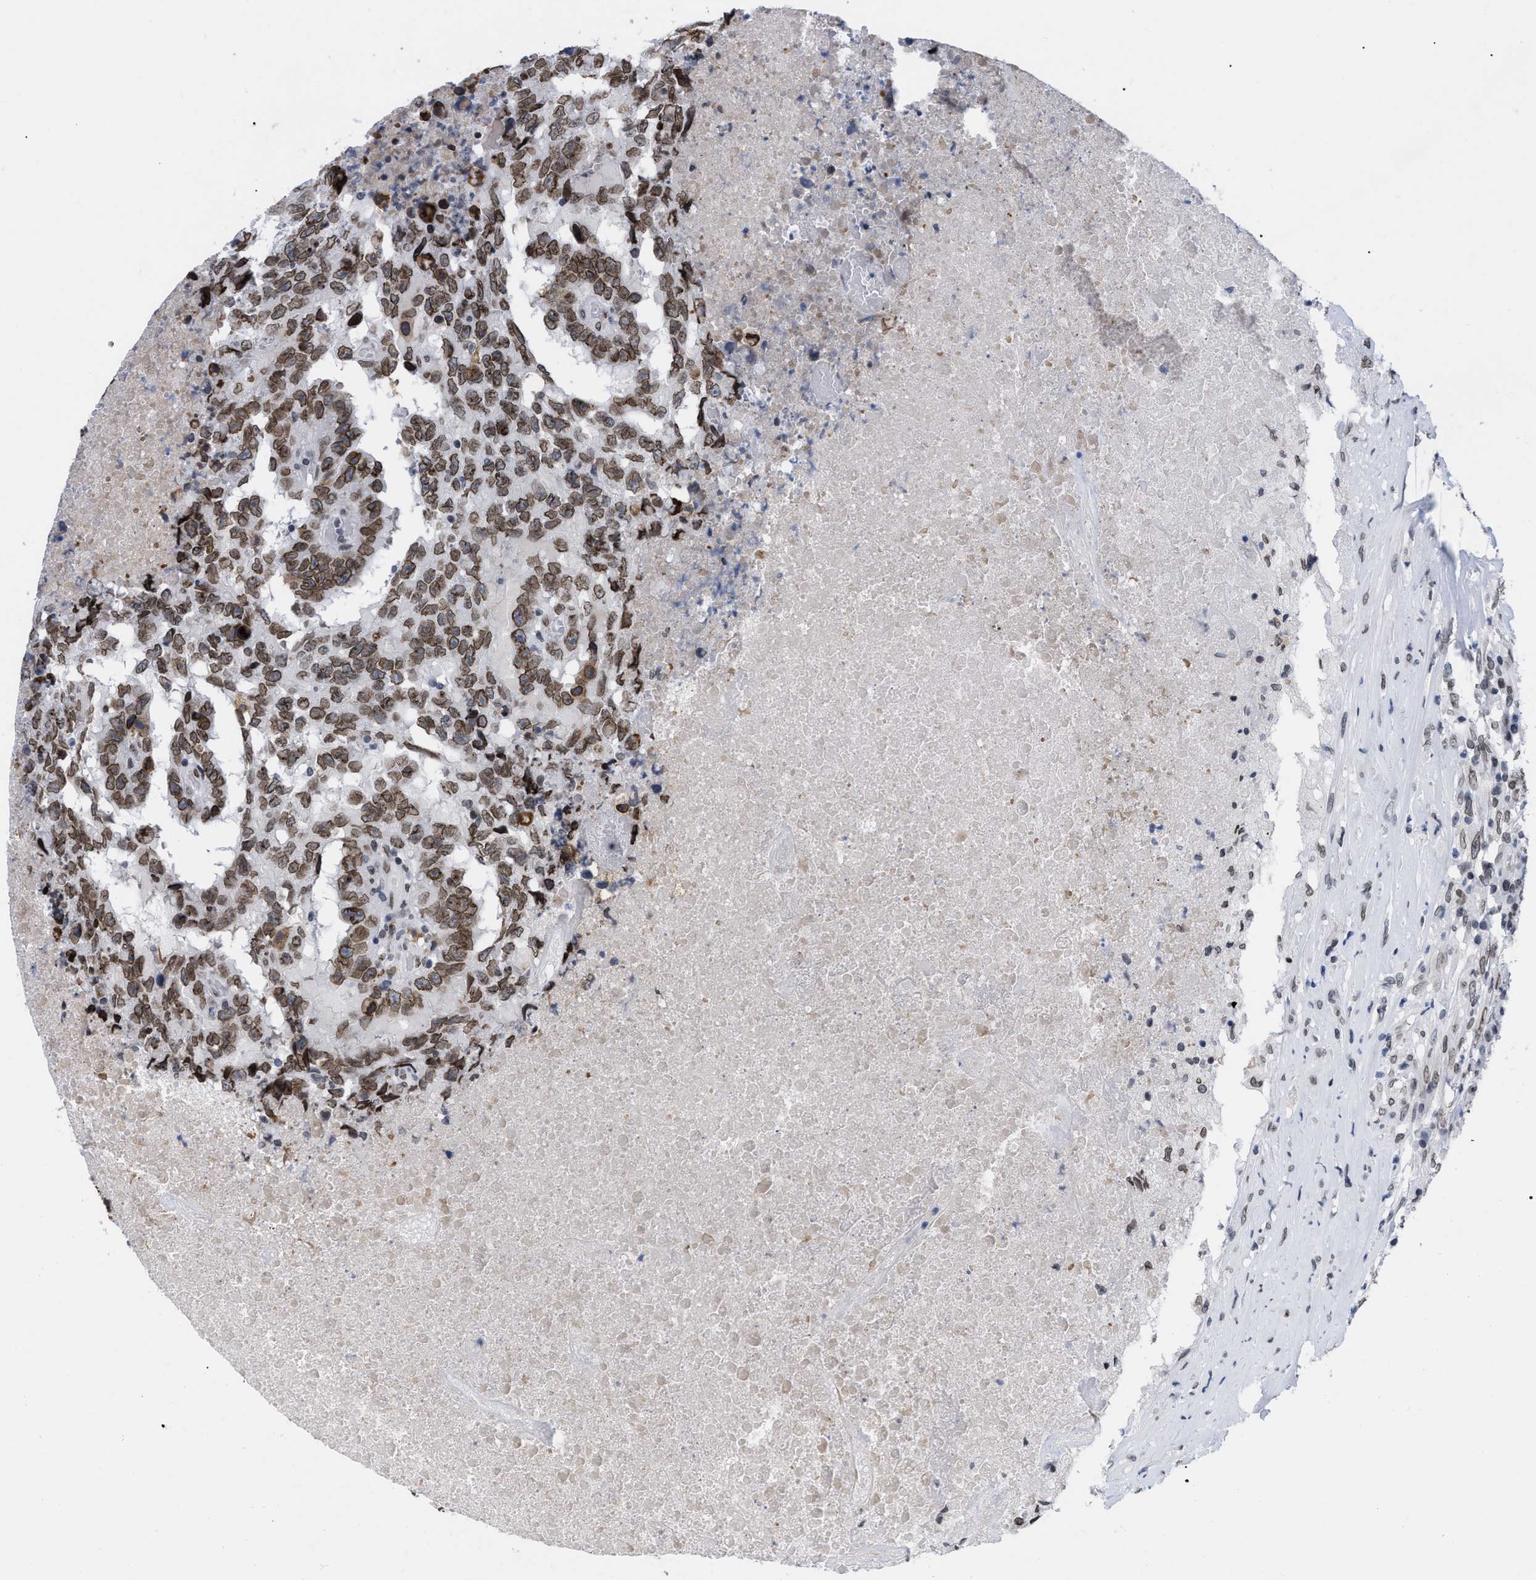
{"staining": {"intensity": "moderate", "quantity": ">75%", "location": "cytoplasmic/membranous,nuclear"}, "tissue": "testis cancer", "cell_type": "Tumor cells", "image_type": "cancer", "snomed": [{"axis": "morphology", "description": "Necrosis, NOS"}, {"axis": "morphology", "description": "Carcinoma, Embryonal, NOS"}, {"axis": "topography", "description": "Testis"}], "caption": "Testis embryonal carcinoma was stained to show a protein in brown. There is medium levels of moderate cytoplasmic/membranous and nuclear expression in approximately >75% of tumor cells. Nuclei are stained in blue.", "gene": "TPR", "patient": {"sex": "male", "age": 19}}